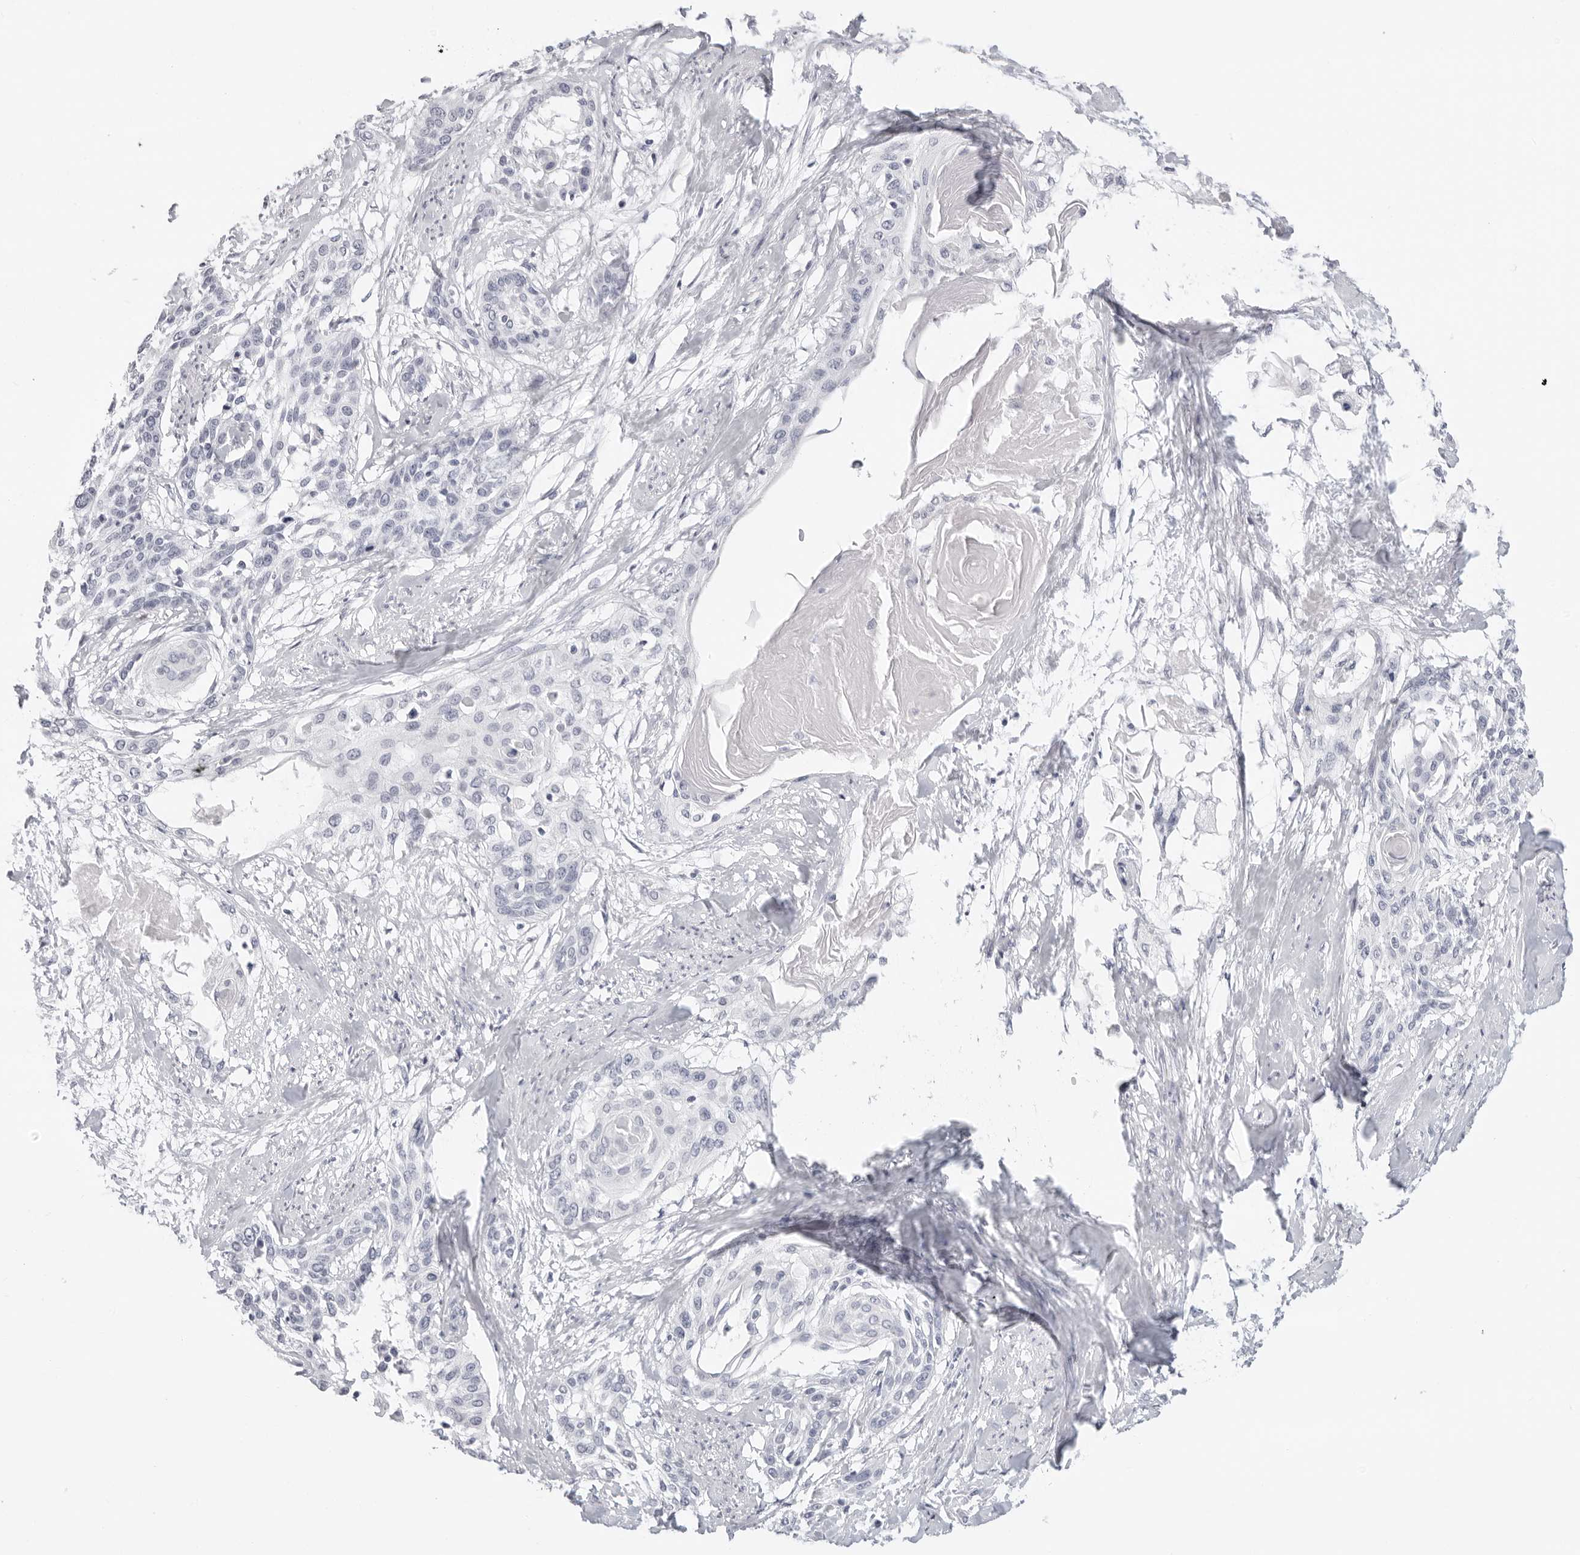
{"staining": {"intensity": "negative", "quantity": "none", "location": "none"}, "tissue": "cervical cancer", "cell_type": "Tumor cells", "image_type": "cancer", "snomed": [{"axis": "morphology", "description": "Squamous cell carcinoma, NOS"}, {"axis": "topography", "description": "Cervix"}], "caption": "DAB immunohistochemical staining of human cervical squamous cell carcinoma demonstrates no significant expression in tumor cells. (DAB (3,3'-diaminobenzidine) IHC visualized using brightfield microscopy, high magnification).", "gene": "AGMAT", "patient": {"sex": "female", "age": 57}}